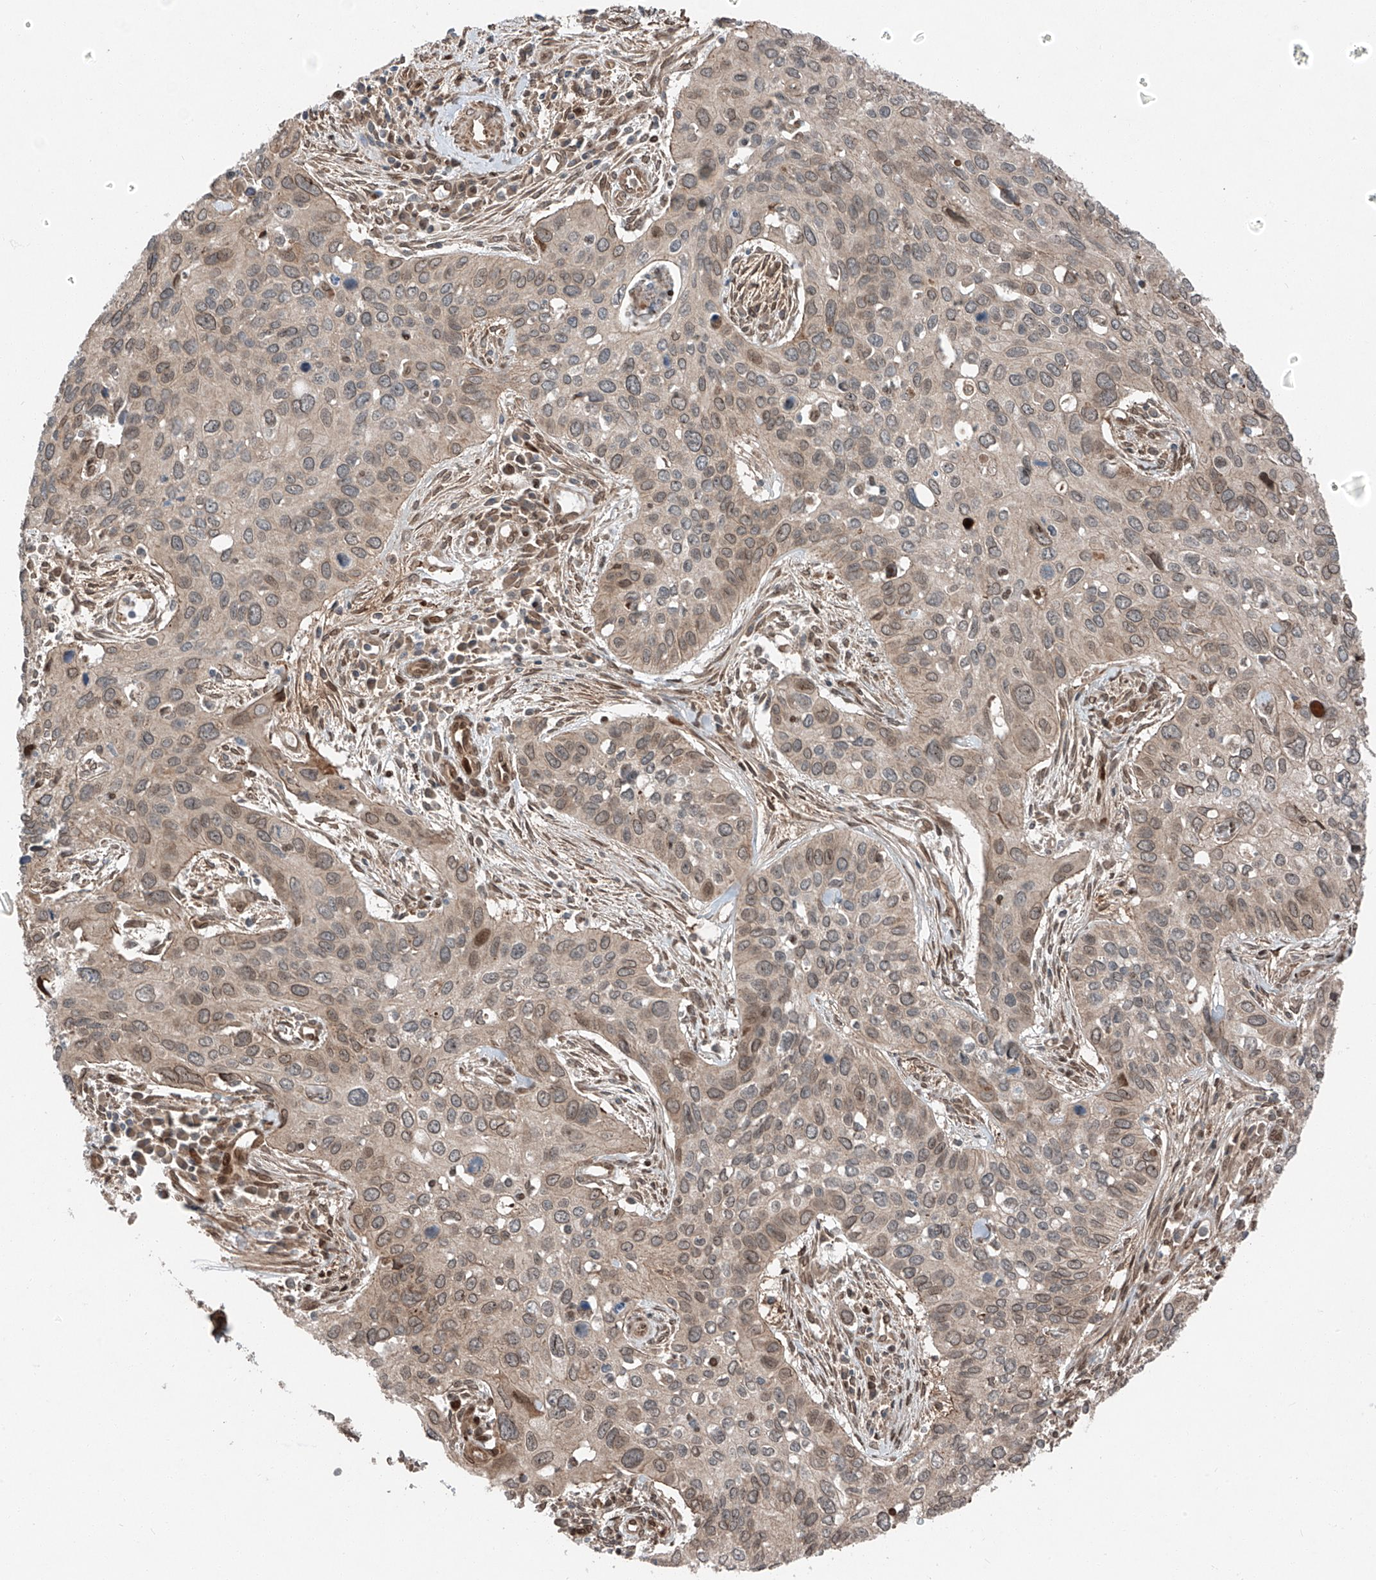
{"staining": {"intensity": "weak", "quantity": "25%-75%", "location": "cytoplasmic/membranous,nuclear"}, "tissue": "cervical cancer", "cell_type": "Tumor cells", "image_type": "cancer", "snomed": [{"axis": "morphology", "description": "Squamous cell carcinoma, NOS"}, {"axis": "topography", "description": "Cervix"}], "caption": "Immunohistochemistry (IHC) staining of squamous cell carcinoma (cervical), which demonstrates low levels of weak cytoplasmic/membranous and nuclear positivity in approximately 25%-75% of tumor cells indicating weak cytoplasmic/membranous and nuclear protein staining. The staining was performed using DAB (3,3'-diaminobenzidine) (brown) for protein detection and nuclei were counterstained in hematoxylin (blue).", "gene": "CEP162", "patient": {"sex": "female", "age": 55}}